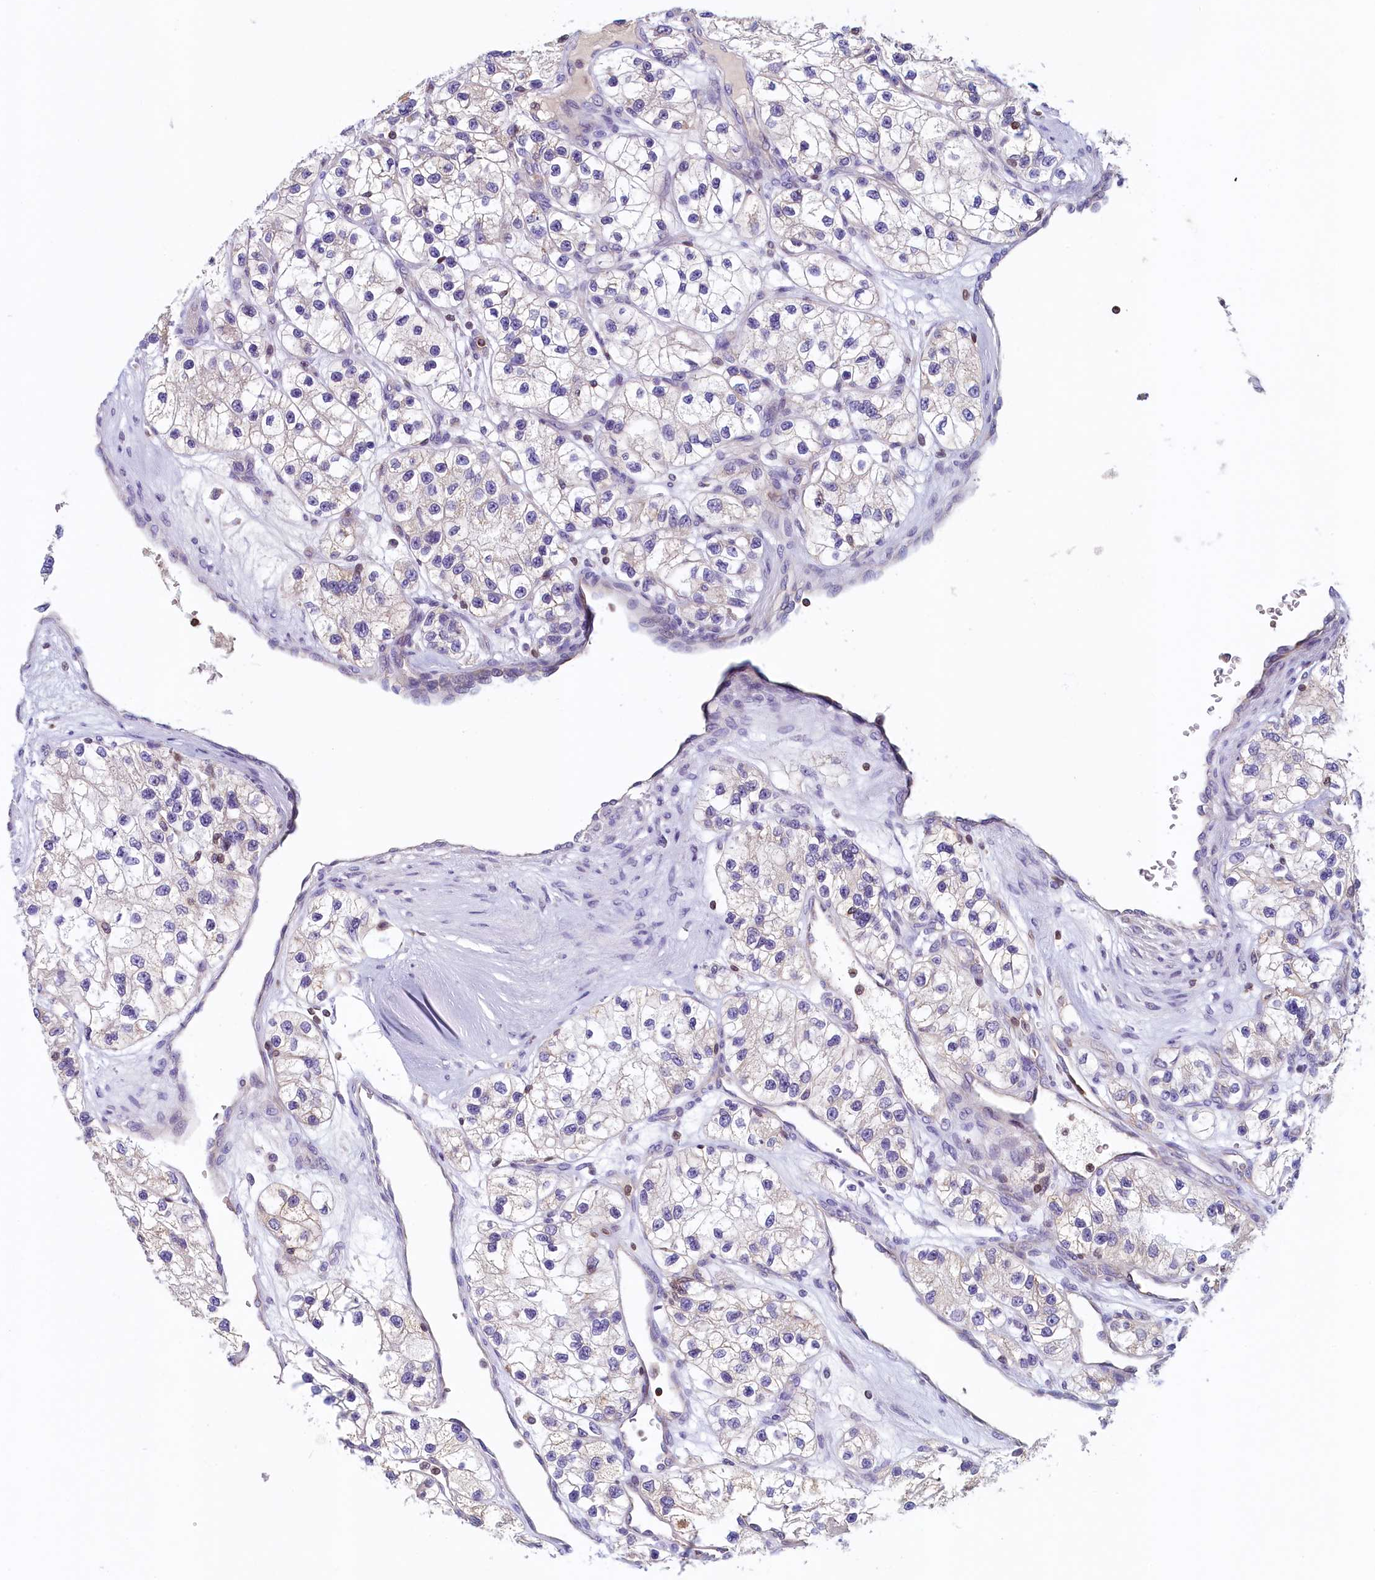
{"staining": {"intensity": "negative", "quantity": "none", "location": "none"}, "tissue": "renal cancer", "cell_type": "Tumor cells", "image_type": "cancer", "snomed": [{"axis": "morphology", "description": "Adenocarcinoma, NOS"}, {"axis": "topography", "description": "Kidney"}], "caption": "A photomicrograph of human adenocarcinoma (renal) is negative for staining in tumor cells.", "gene": "TRAF3IP3", "patient": {"sex": "female", "age": 57}}